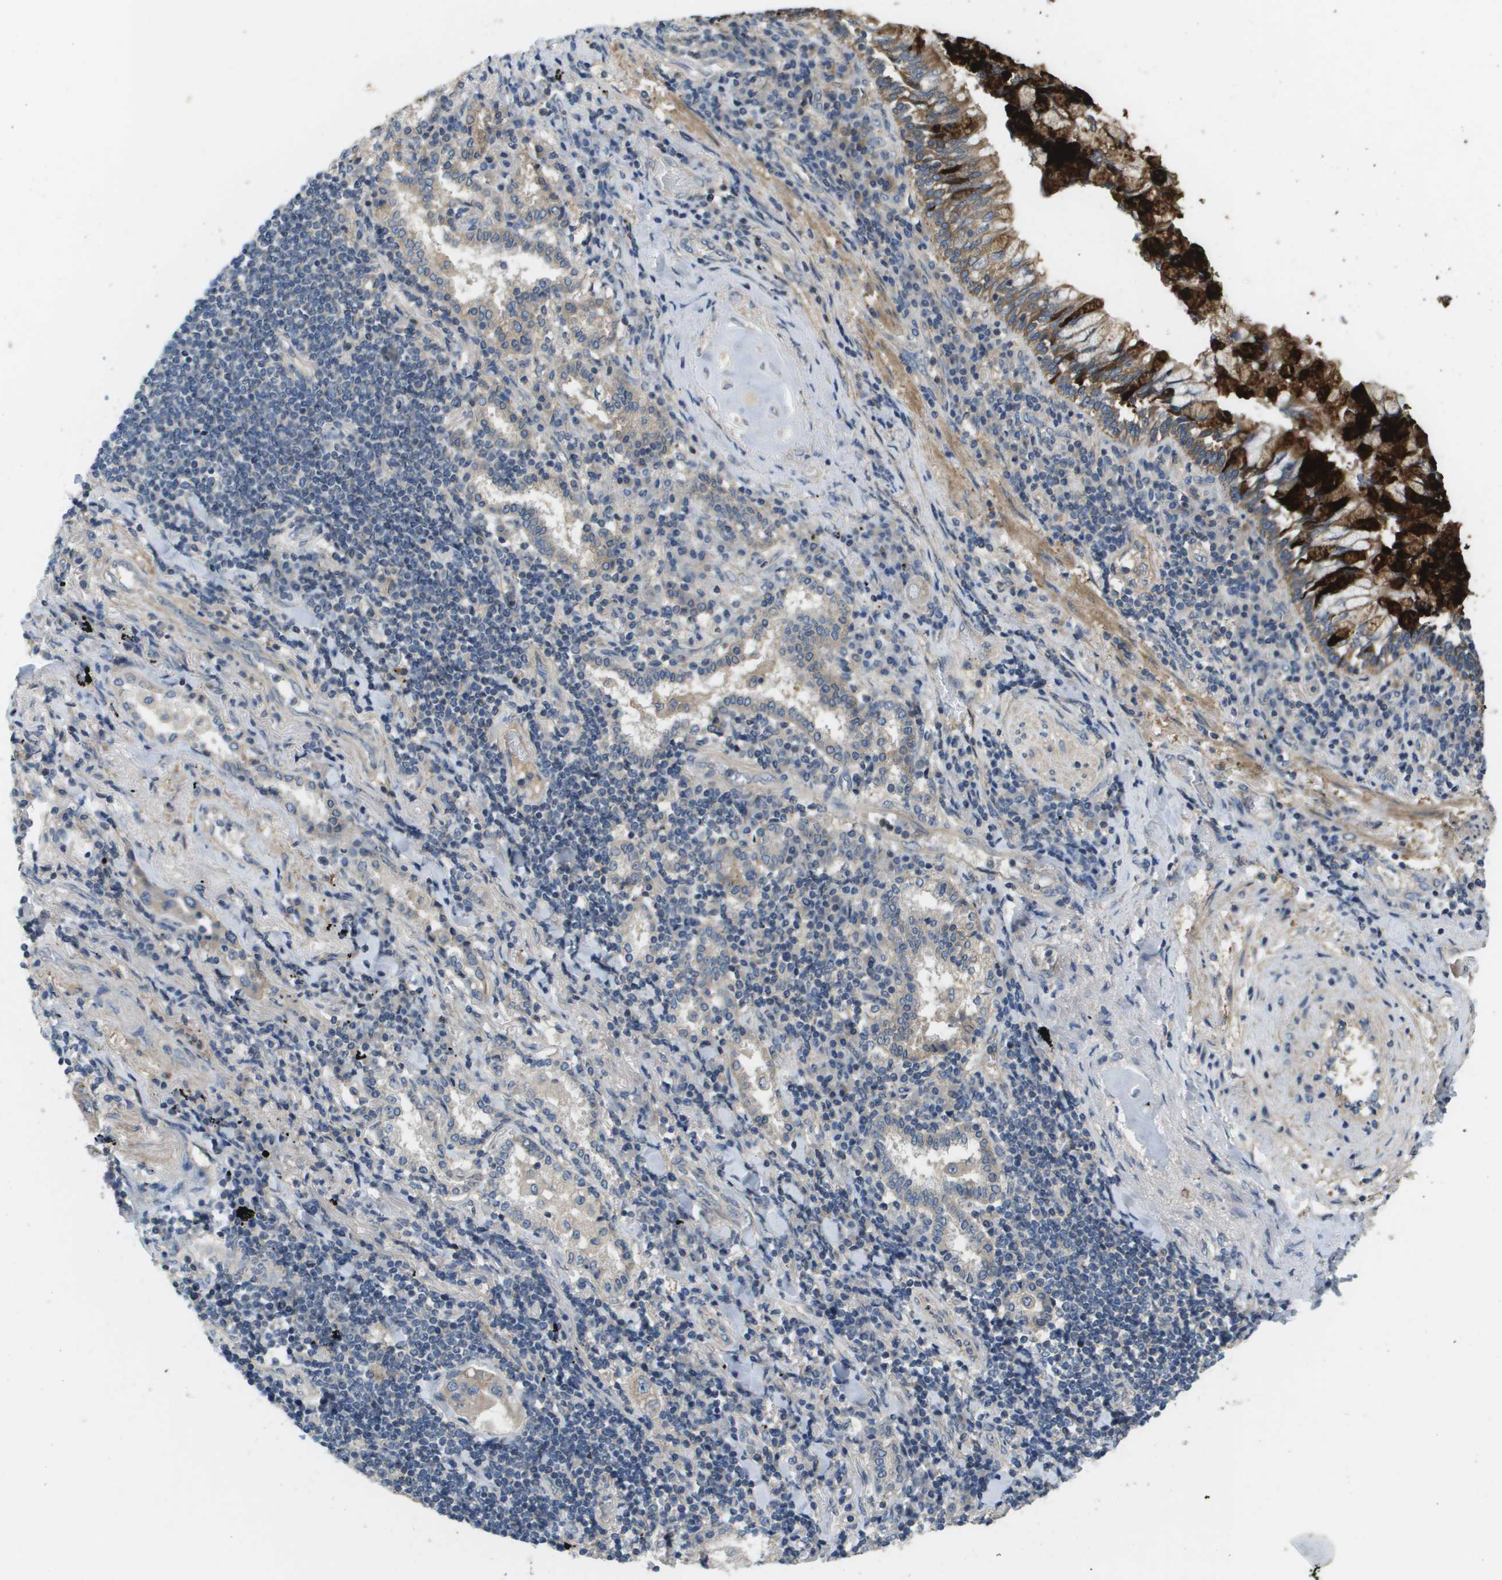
{"staining": {"intensity": "weak", "quantity": "25%-75%", "location": "cytoplasmic/membranous"}, "tissue": "lung cancer", "cell_type": "Tumor cells", "image_type": "cancer", "snomed": [{"axis": "morphology", "description": "Adenocarcinoma, NOS"}, {"axis": "topography", "description": "Lung"}], "caption": "Tumor cells reveal low levels of weak cytoplasmic/membranous positivity in approximately 25%-75% of cells in human lung cancer.", "gene": "KRT23", "patient": {"sex": "female", "age": 65}}